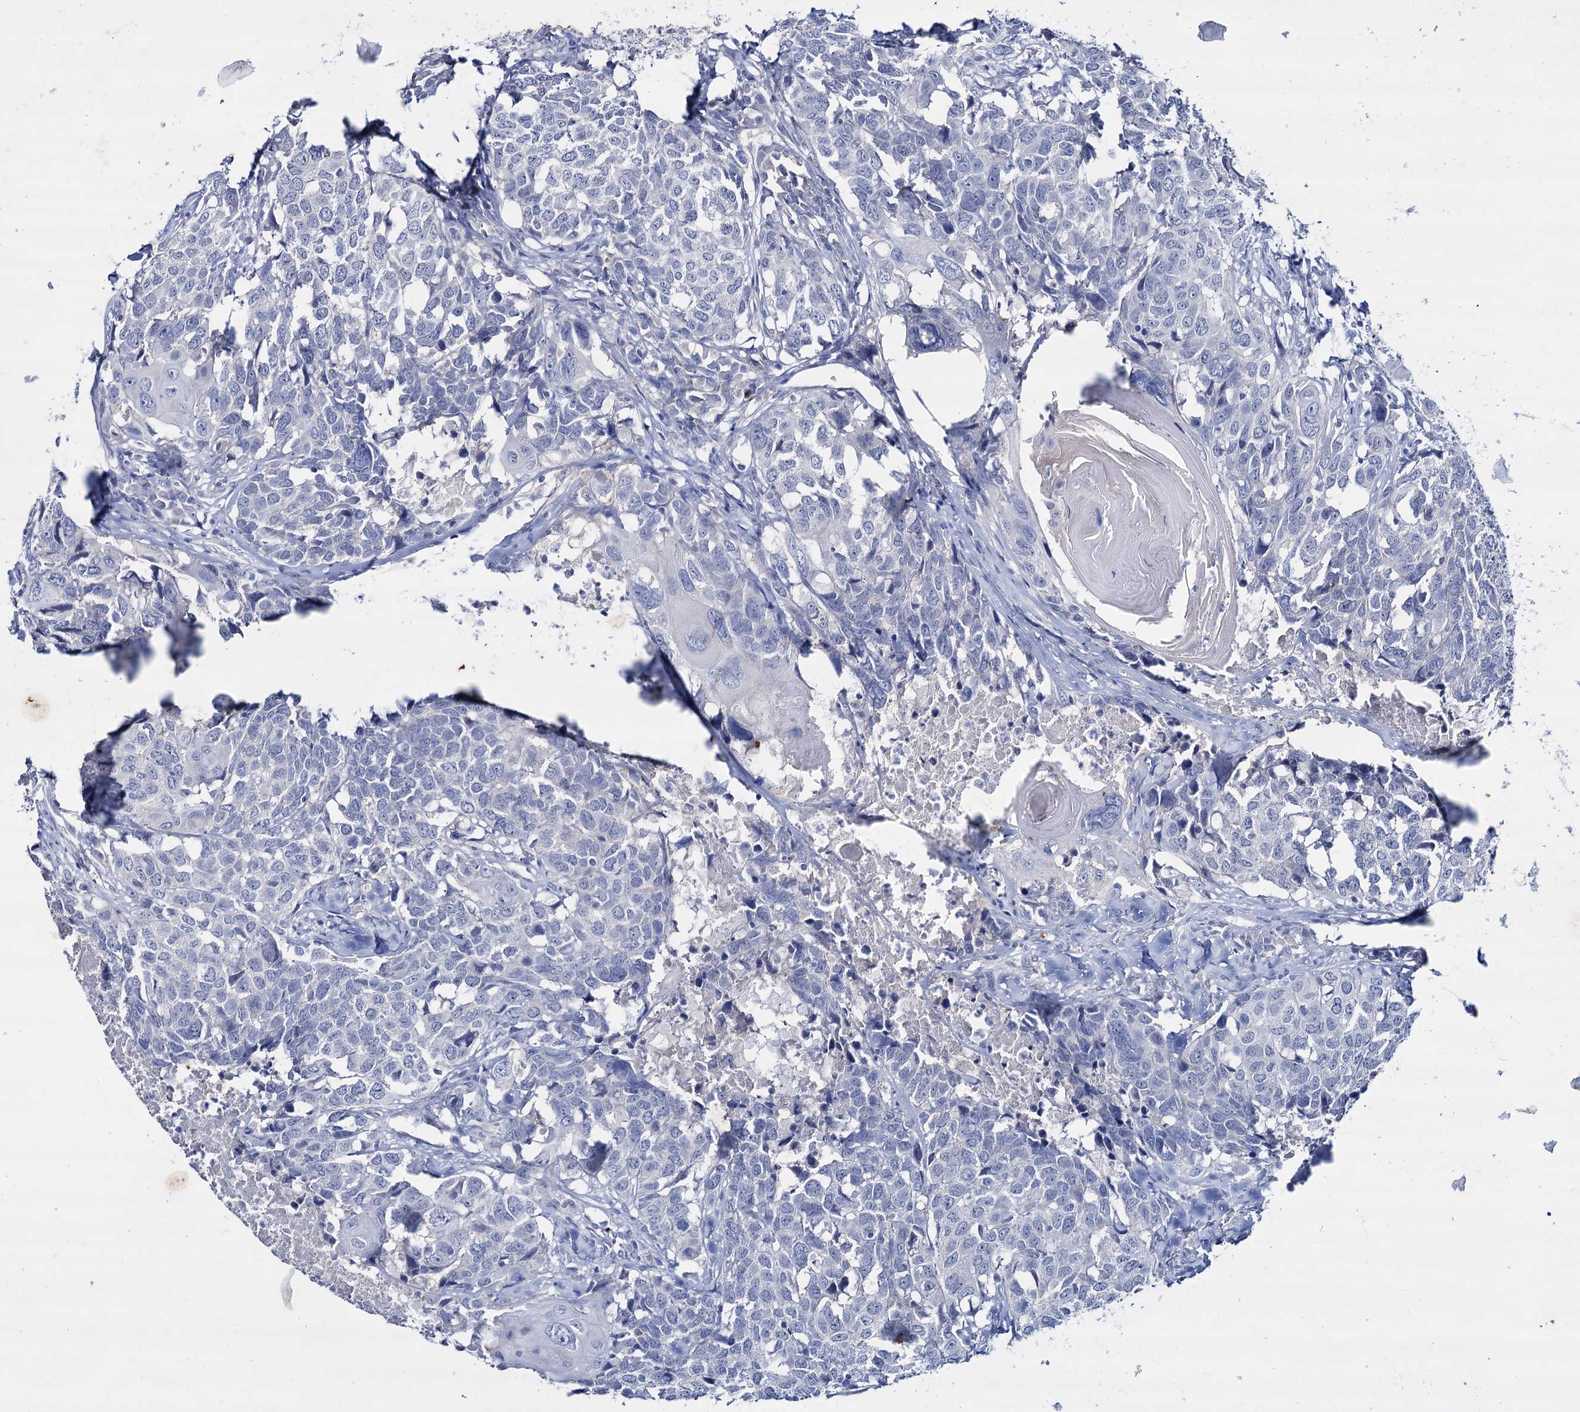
{"staining": {"intensity": "negative", "quantity": "none", "location": "none"}, "tissue": "head and neck cancer", "cell_type": "Tumor cells", "image_type": "cancer", "snomed": [{"axis": "morphology", "description": "Squamous cell carcinoma, NOS"}, {"axis": "topography", "description": "Head-Neck"}], "caption": "Tumor cells are negative for brown protein staining in head and neck cancer (squamous cell carcinoma).", "gene": "LYZL4", "patient": {"sex": "male", "age": 66}}